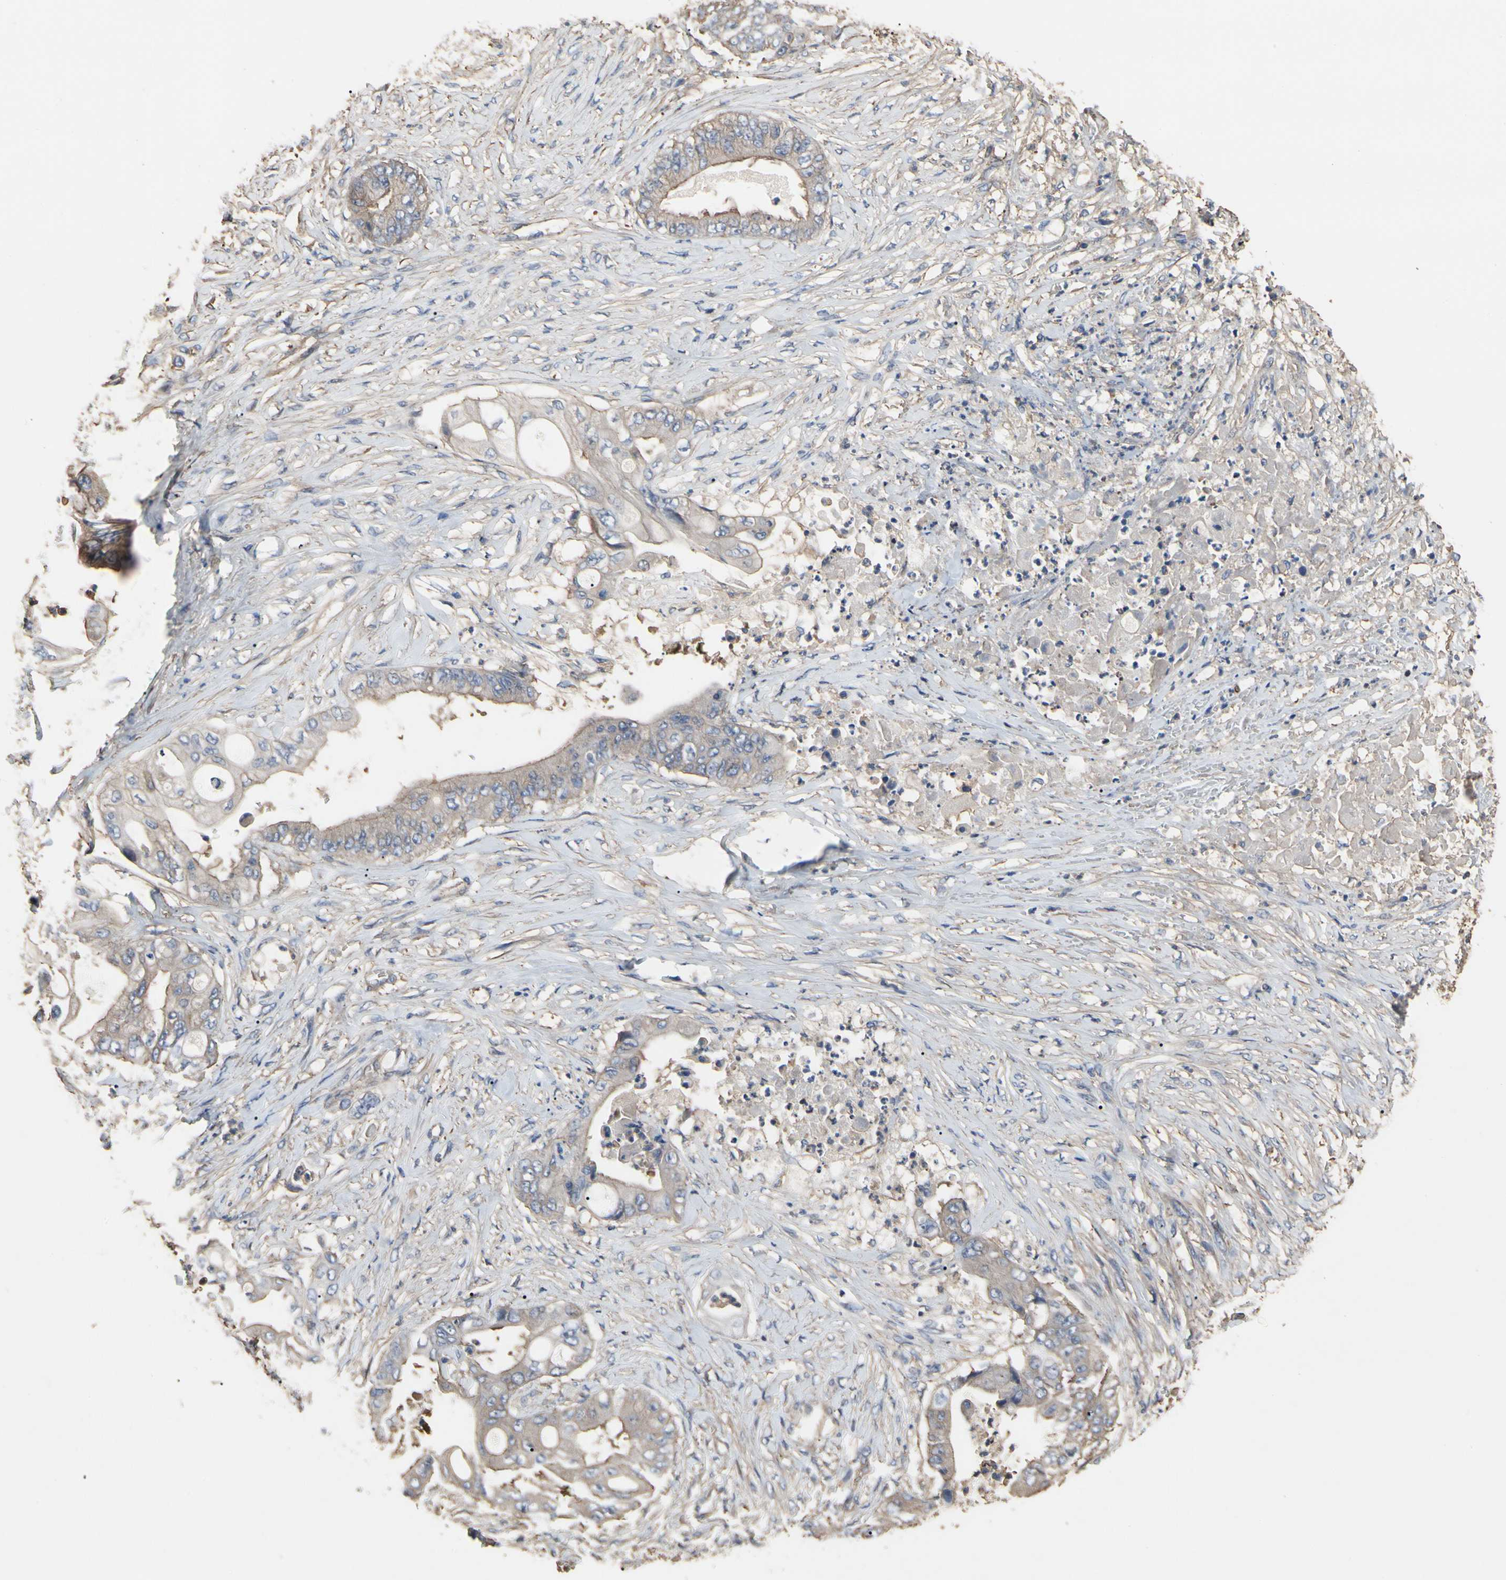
{"staining": {"intensity": "weak", "quantity": ">75%", "location": "cytoplasmic/membranous"}, "tissue": "stomach cancer", "cell_type": "Tumor cells", "image_type": "cancer", "snomed": [{"axis": "morphology", "description": "Adenocarcinoma, NOS"}, {"axis": "topography", "description": "Stomach"}], "caption": "Immunohistochemistry (IHC) of human stomach cancer (adenocarcinoma) exhibits low levels of weak cytoplasmic/membranous positivity in approximately >75% of tumor cells.", "gene": "PDZK1", "patient": {"sex": "female", "age": 73}}